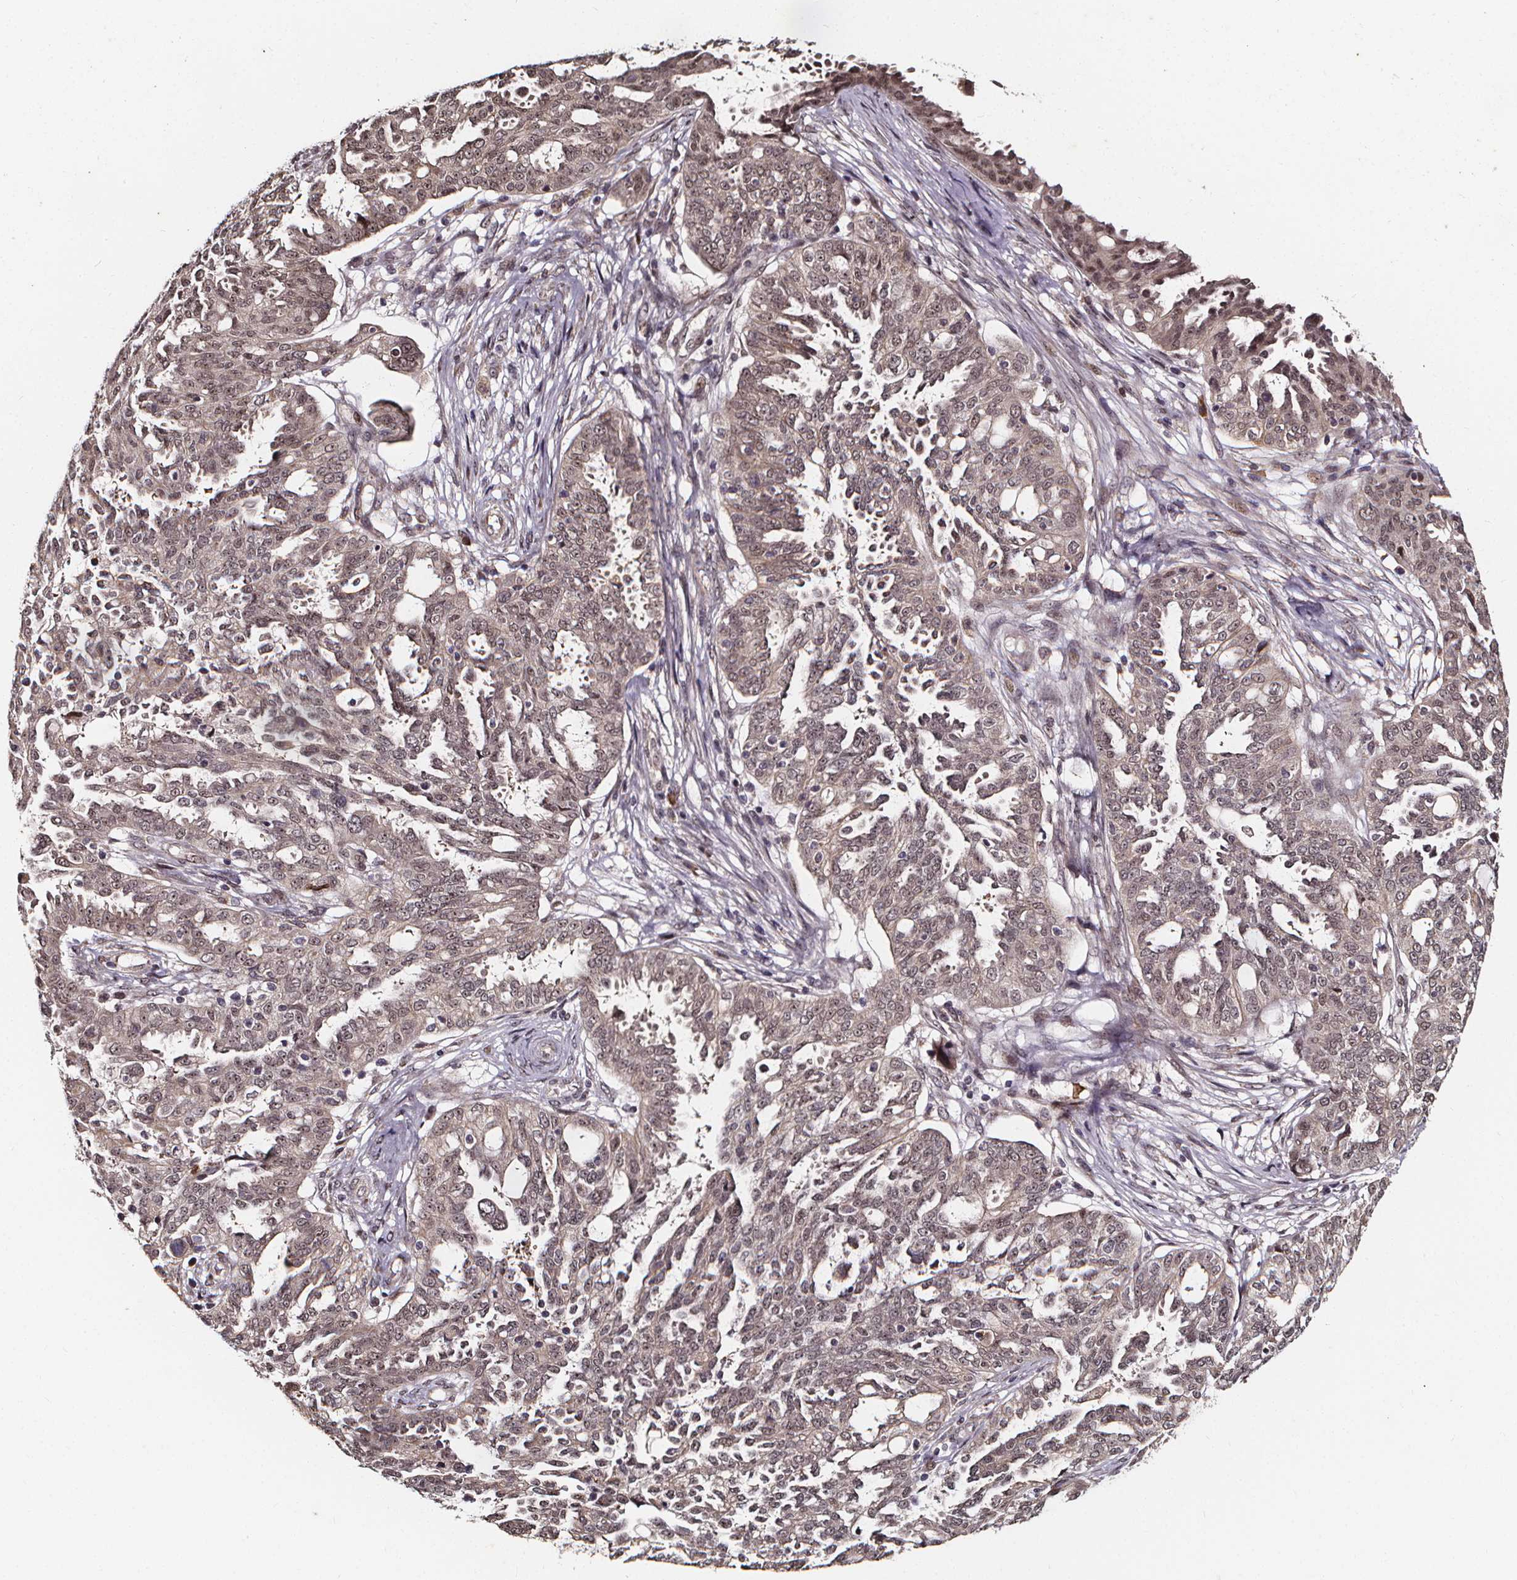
{"staining": {"intensity": "negative", "quantity": "none", "location": "none"}, "tissue": "ovarian cancer", "cell_type": "Tumor cells", "image_type": "cancer", "snomed": [{"axis": "morphology", "description": "Cystadenocarcinoma, serous, NOS"}, {"axis": "topography", "description": "Ovary"}], "caption": "DAB (3,3'-diaminobenzidine) immunohistochemical staining of human ovarian serous cystadenocarcinoma exhibits no significant staining in tumor cells.", "gene": "DDIT3", "patient": {"sex": "female", "age": 67}}